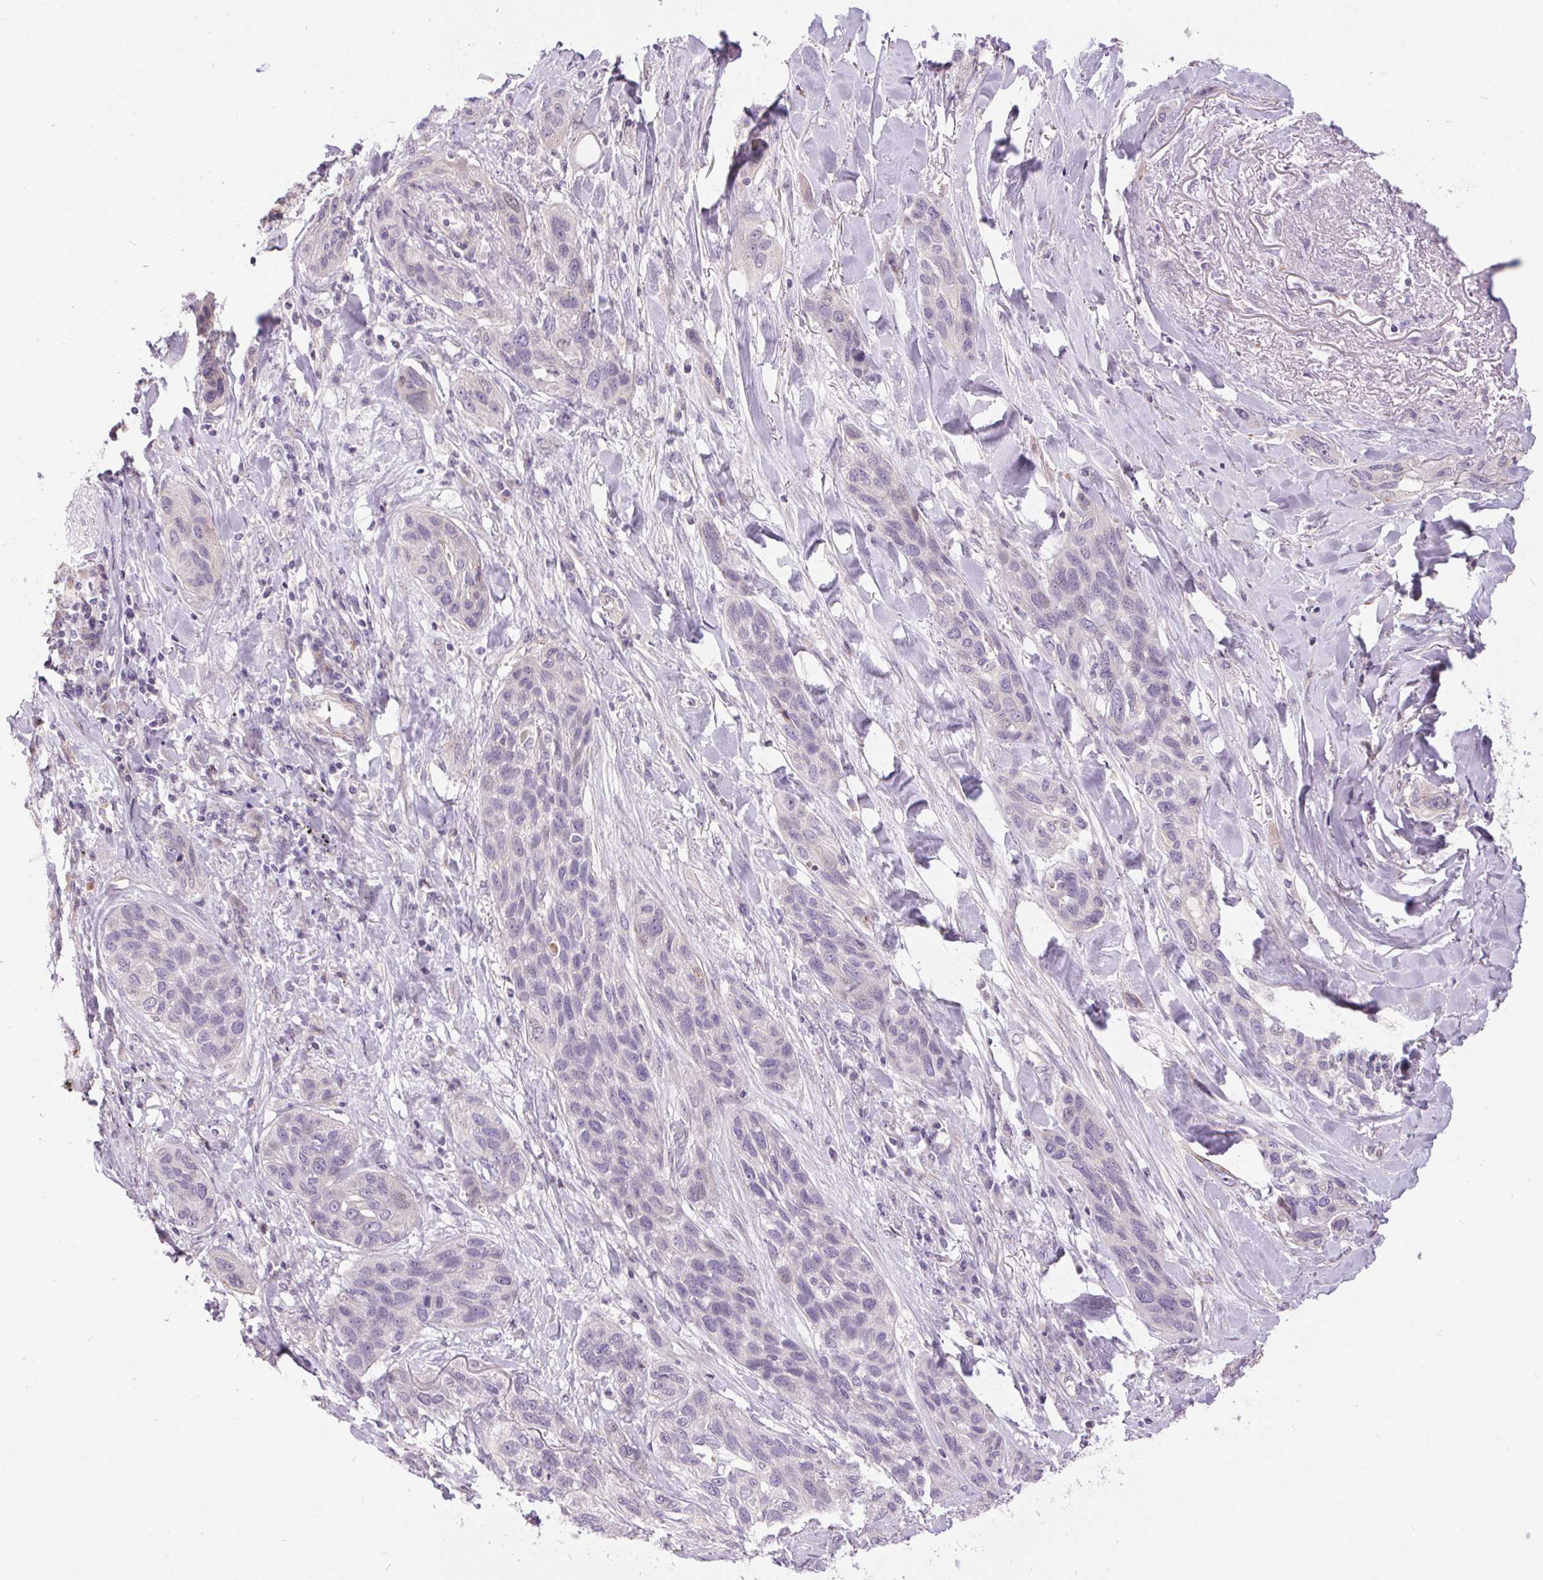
{"staining": {"intensity": "negative", "quantity": "none", "location": "none"}, "tissue": "lung cancer", "cell_type": "Tumor cells", "image_type": "cancer", "snomed": [{"axis": "morphology", "description": "Squamous cell carcinoma, NOS"}, {"axis": "topography", "description": "Lung"}], "caption": "Immunohistochemistry (IHC) of lung squamous cell carcinoma shows no positivity in tumor cells.", "gene": "UNC13B", "patient": {"sex": "female", "age": 70}}